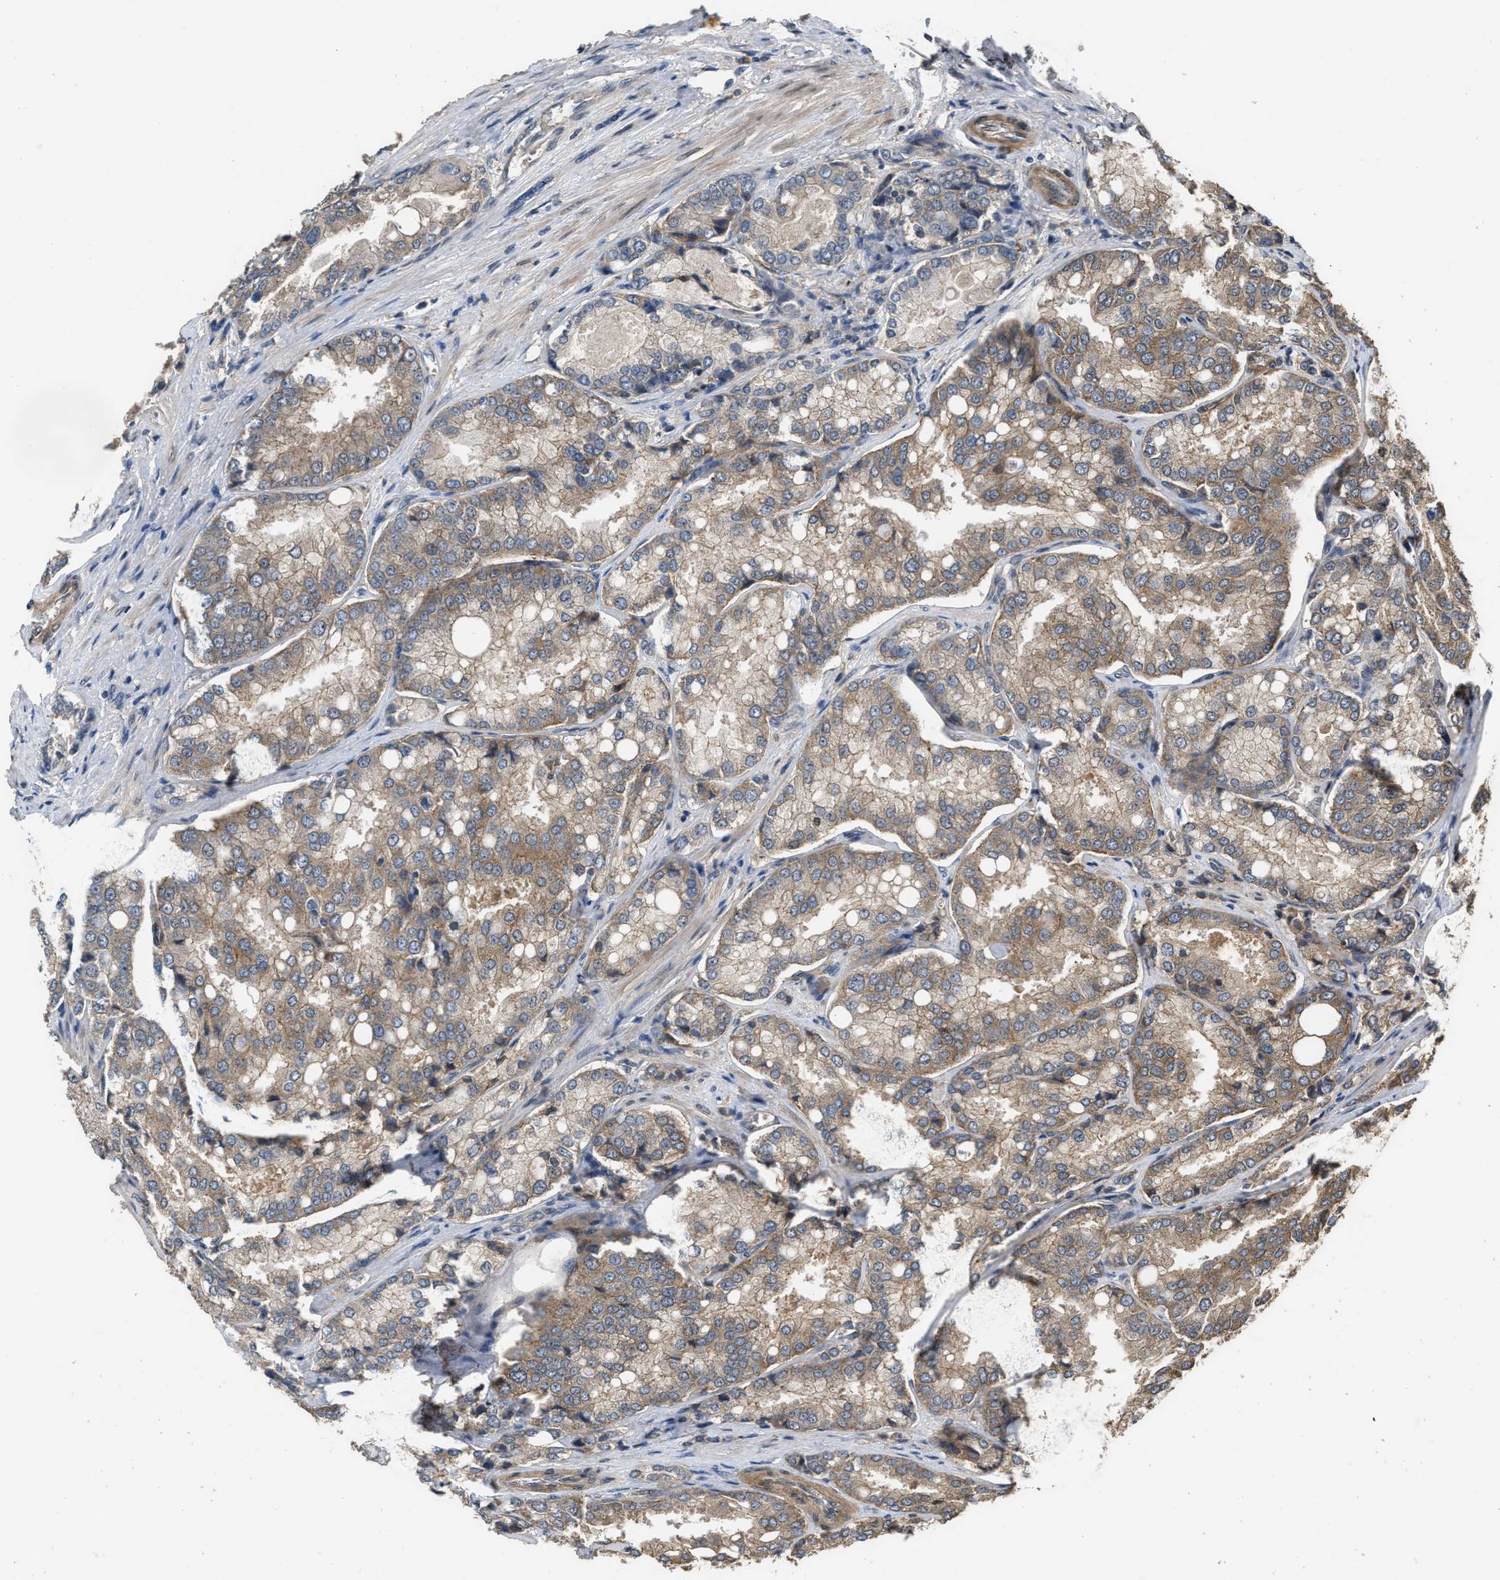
{"staining": {"intensity": "moderate", "quantity": ">75%", "location": "cytoplasmic/membranous"}, "tissue": "prostate cancer", "cell_type": "Tumor cells", "image_type": "cancer", "snomed": [{"axis": "morphology", "description": "Adenocarcinoma, High grade"}, {"axis": "topography", "description": "Prostate"}], "caption": "This photomicrograph displays IHC staining of human prostate high-grade adenocarcinoma, with medium moderate cytoplasmic/membranous positivity in approximately >75% of tumor cells.", "gene": "UTRN", "patient": {"sex": "male", "age": 50}}